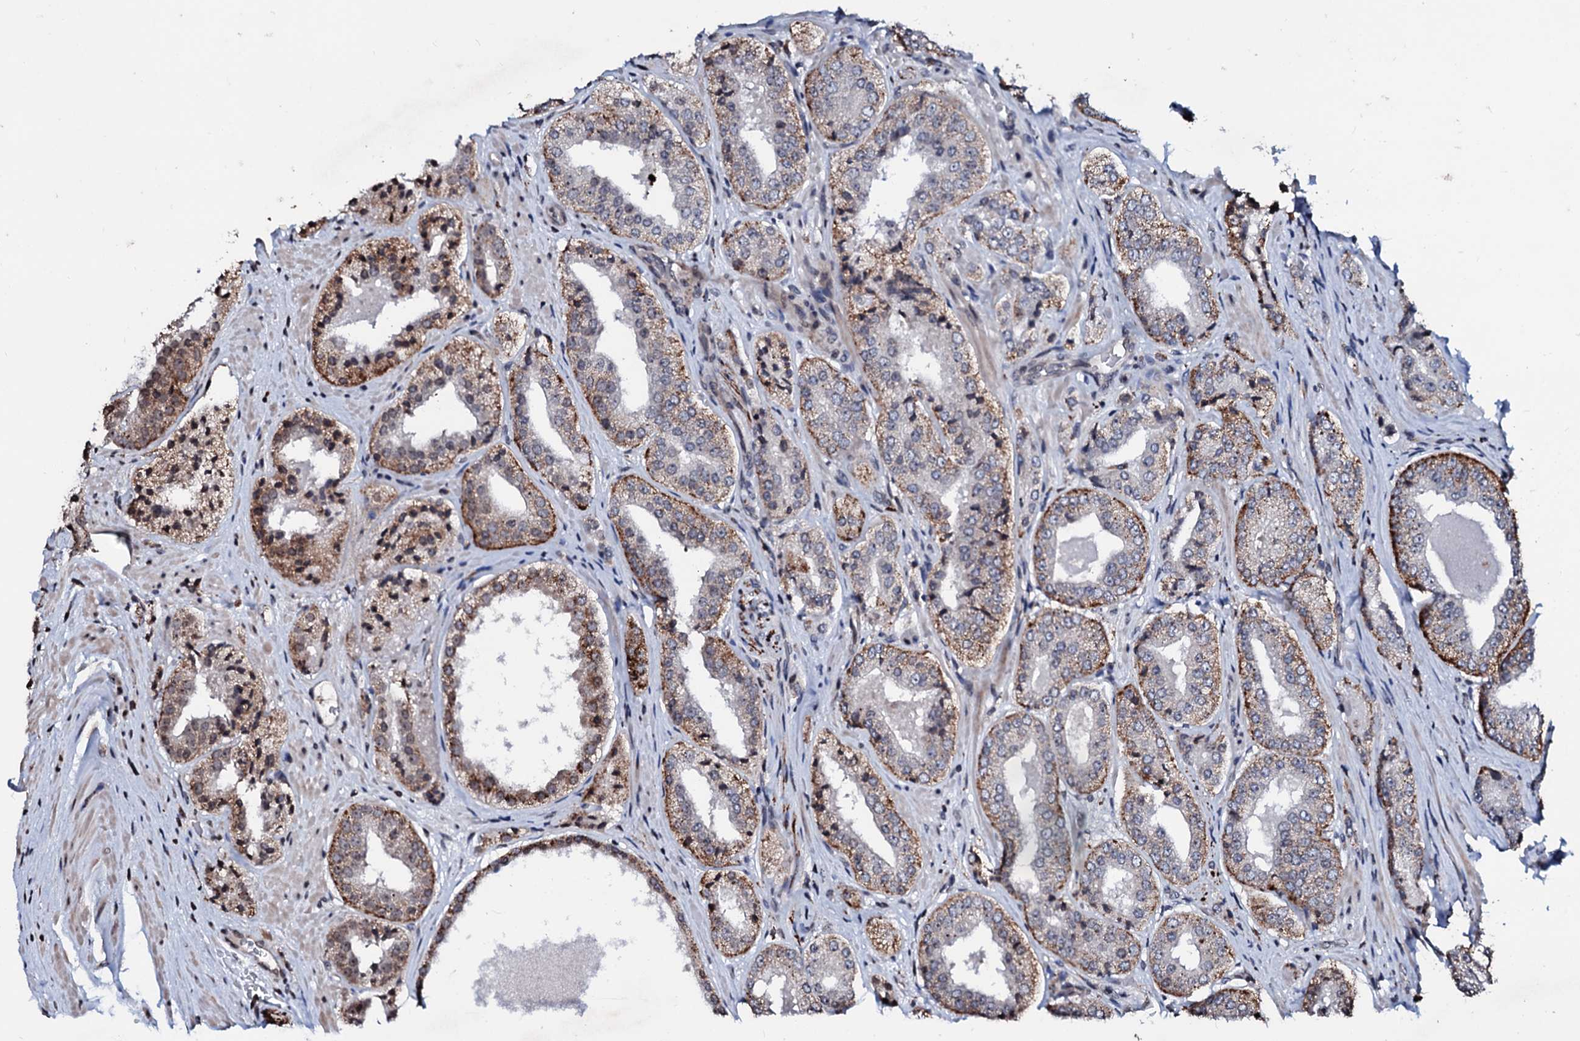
{"staining": {"intensity": "moderate", "quantity": ">75%", "location": "cytoplasmic/membranous"}, "tissue": "prostate cancer", "cell_type": "Tumor cells", "image_type": "cancer", "snomed": [{"axis": "morphology", "description": "Adenocarcinoma, High grade"}, {"axis": "topography", "description": "Prostate"}], "caption": "The immunohistochemical stain shows moderate cytoplasmic/membranous staining in tumor cells of high-grade adenocarcinoma (prostate) tissue. (DAB (3,3'-diaminobenzidine) IHC with brightfield microscopy, high magnification).", "gene": "LSM11", "patient": {"sex": "male", "age": 71}}